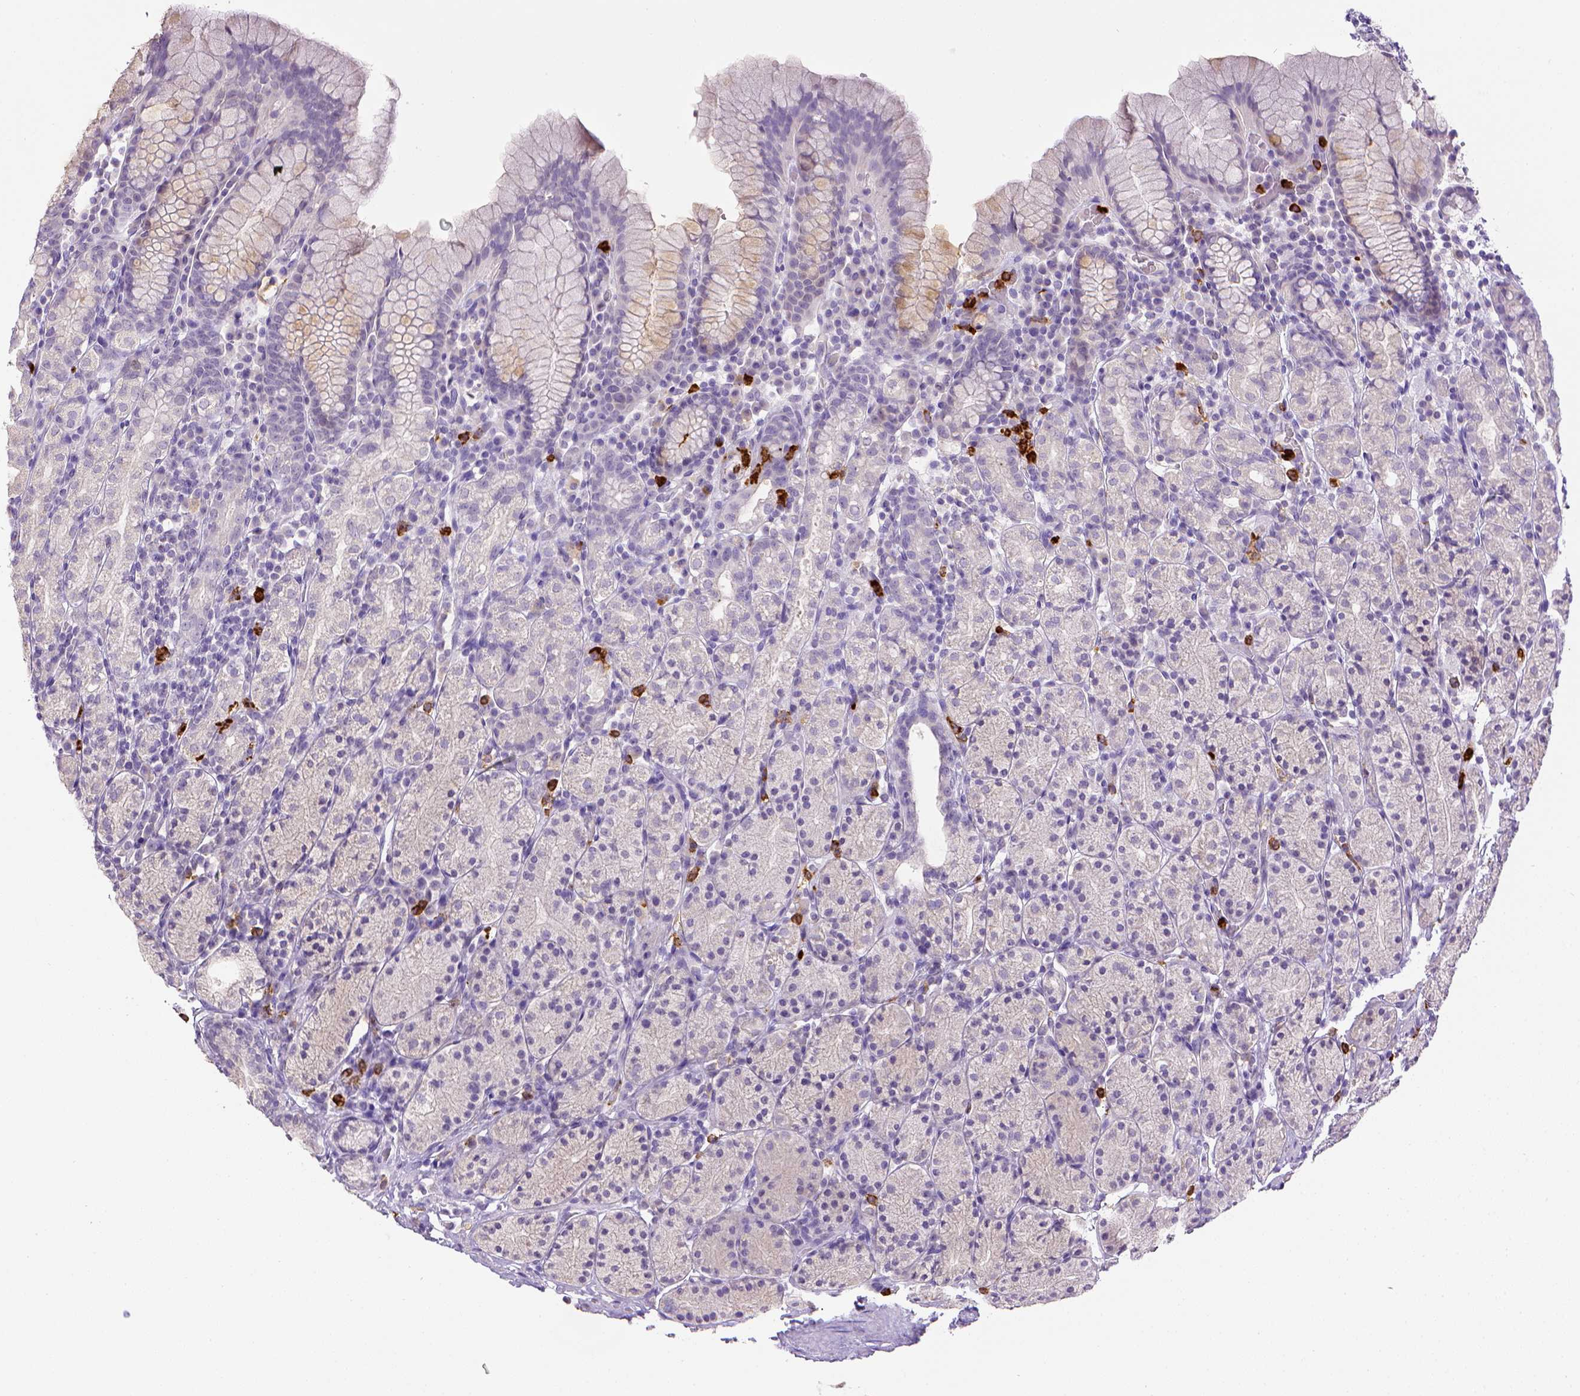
{"staining": {"intensity": "negative", "quantity": "none", "location": "none"}, "tissue": "stomach", "cell_type": "Glandular cells", "image_type": "normal", "snomed": [{"axis": "morphology", "description": "Normal tissue, NOS"}, {"axis": "topography", "description": "Stomach, upper"}, {"axis": "topography", "description": "Stomach"}], "caption": "DAB immunohistochemical staining of benign stomach exhibits no significant staining in glandular cells.", "gene": "ITGAM", "patient": {"sex": "male", "age": 62}}